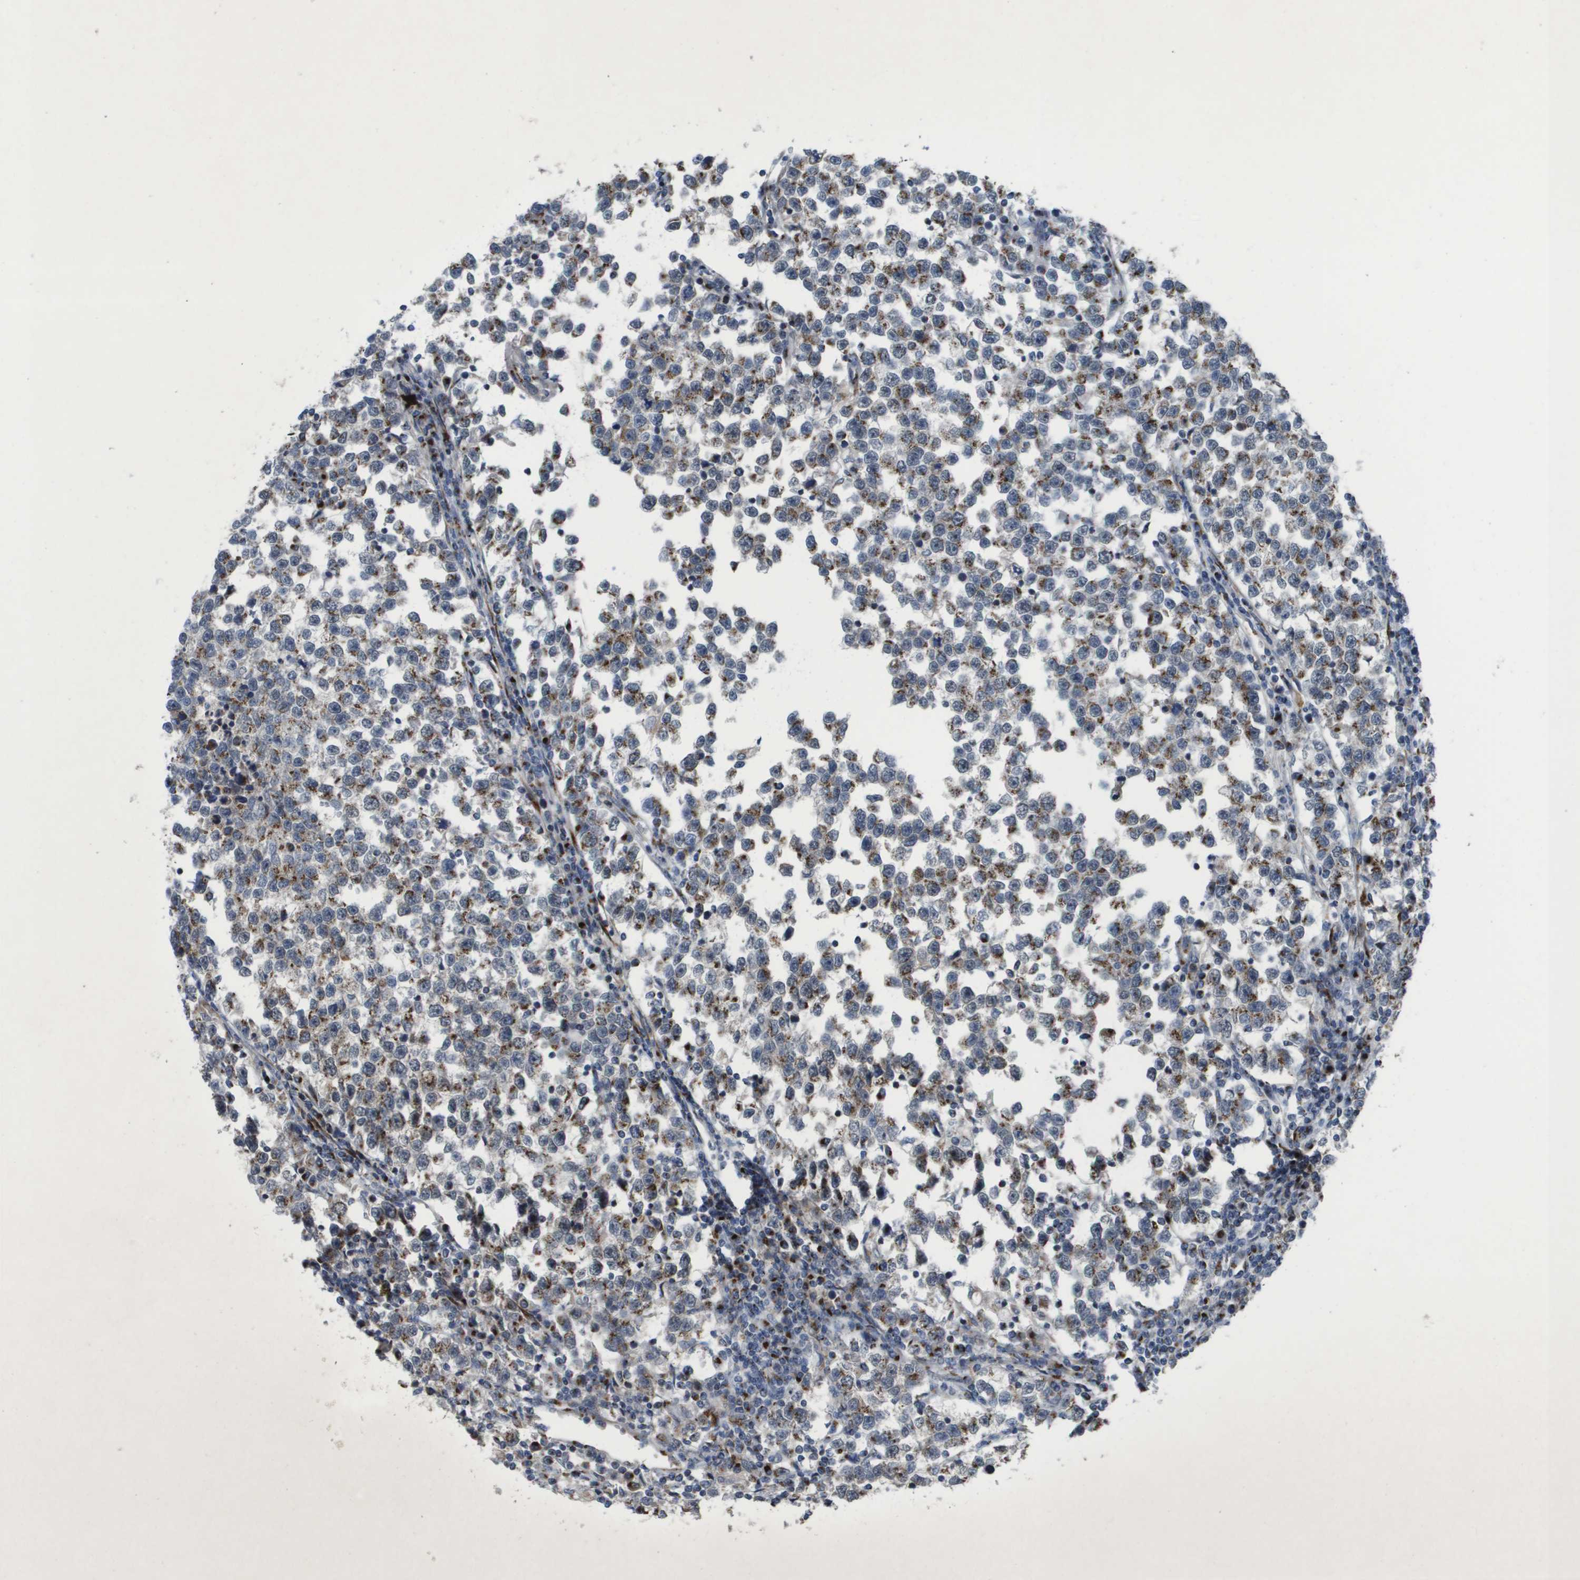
{"staining": {"intensity": "moderate", "quantity": "25%-75%", "location": "cytoplasmic/membranous"}, "tissue": "testis cancer", "cell_type": "Tumor cells", "image_type": "cancer", "snomed": [{"axis": "morphology", "description": "Normal tissue, NOS"}, {"axis": "morphology", "description": "Seminoma, NOS"}, {"axis": "topography", "description": "Testis"}], "caption": "Immunohistochemistry (DAB (3,3'-diaminobenzidine)) staining of human testis cancer (seminoma) reveals moderate cytoplasmic/membranous protein staining in about 25%-75% of tumor cells.", "gene": "QSOX2", "patient": {"sex": "male", "age": 43}}